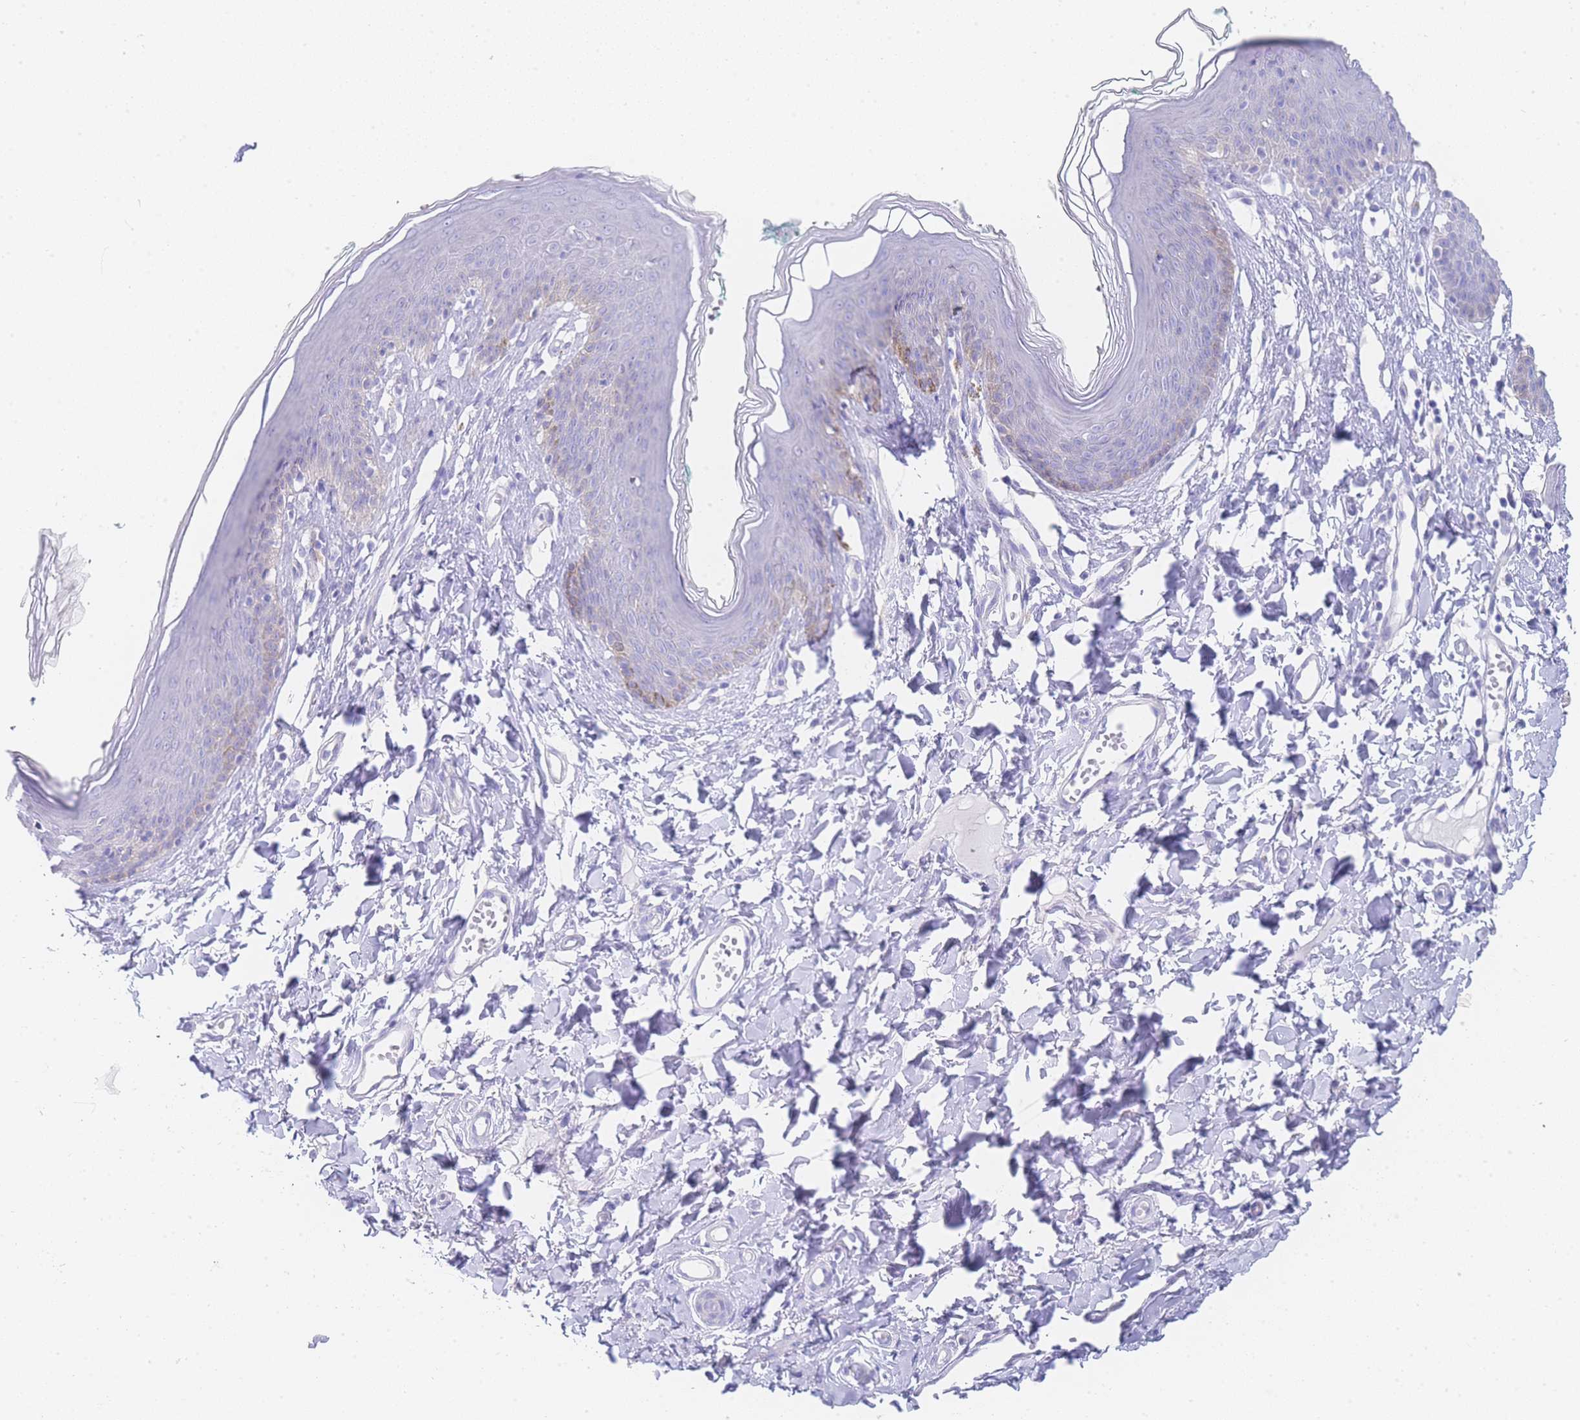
{"staining": {"intensity": "weak", "quantity": "<25%", "location": "cytoplasmic/membranous"}, "tissue": "skin", "cell_type": "Epidermal cells", "image_type": "normal", "snomed": [{"axis": "morphology", "description": "Normal tissue, NOS"}, {"axis": "topography", "description": "Vulva"}], "caption": "Protein analysis of unremarkable skin displays no significant staining in epidermal cells. (DAB (3,3'-diaminobenzidine) IHC with hematoxylin counter stain).", "gene": "LZTFL1", "patient": {"sex": "female", "age": 66}}